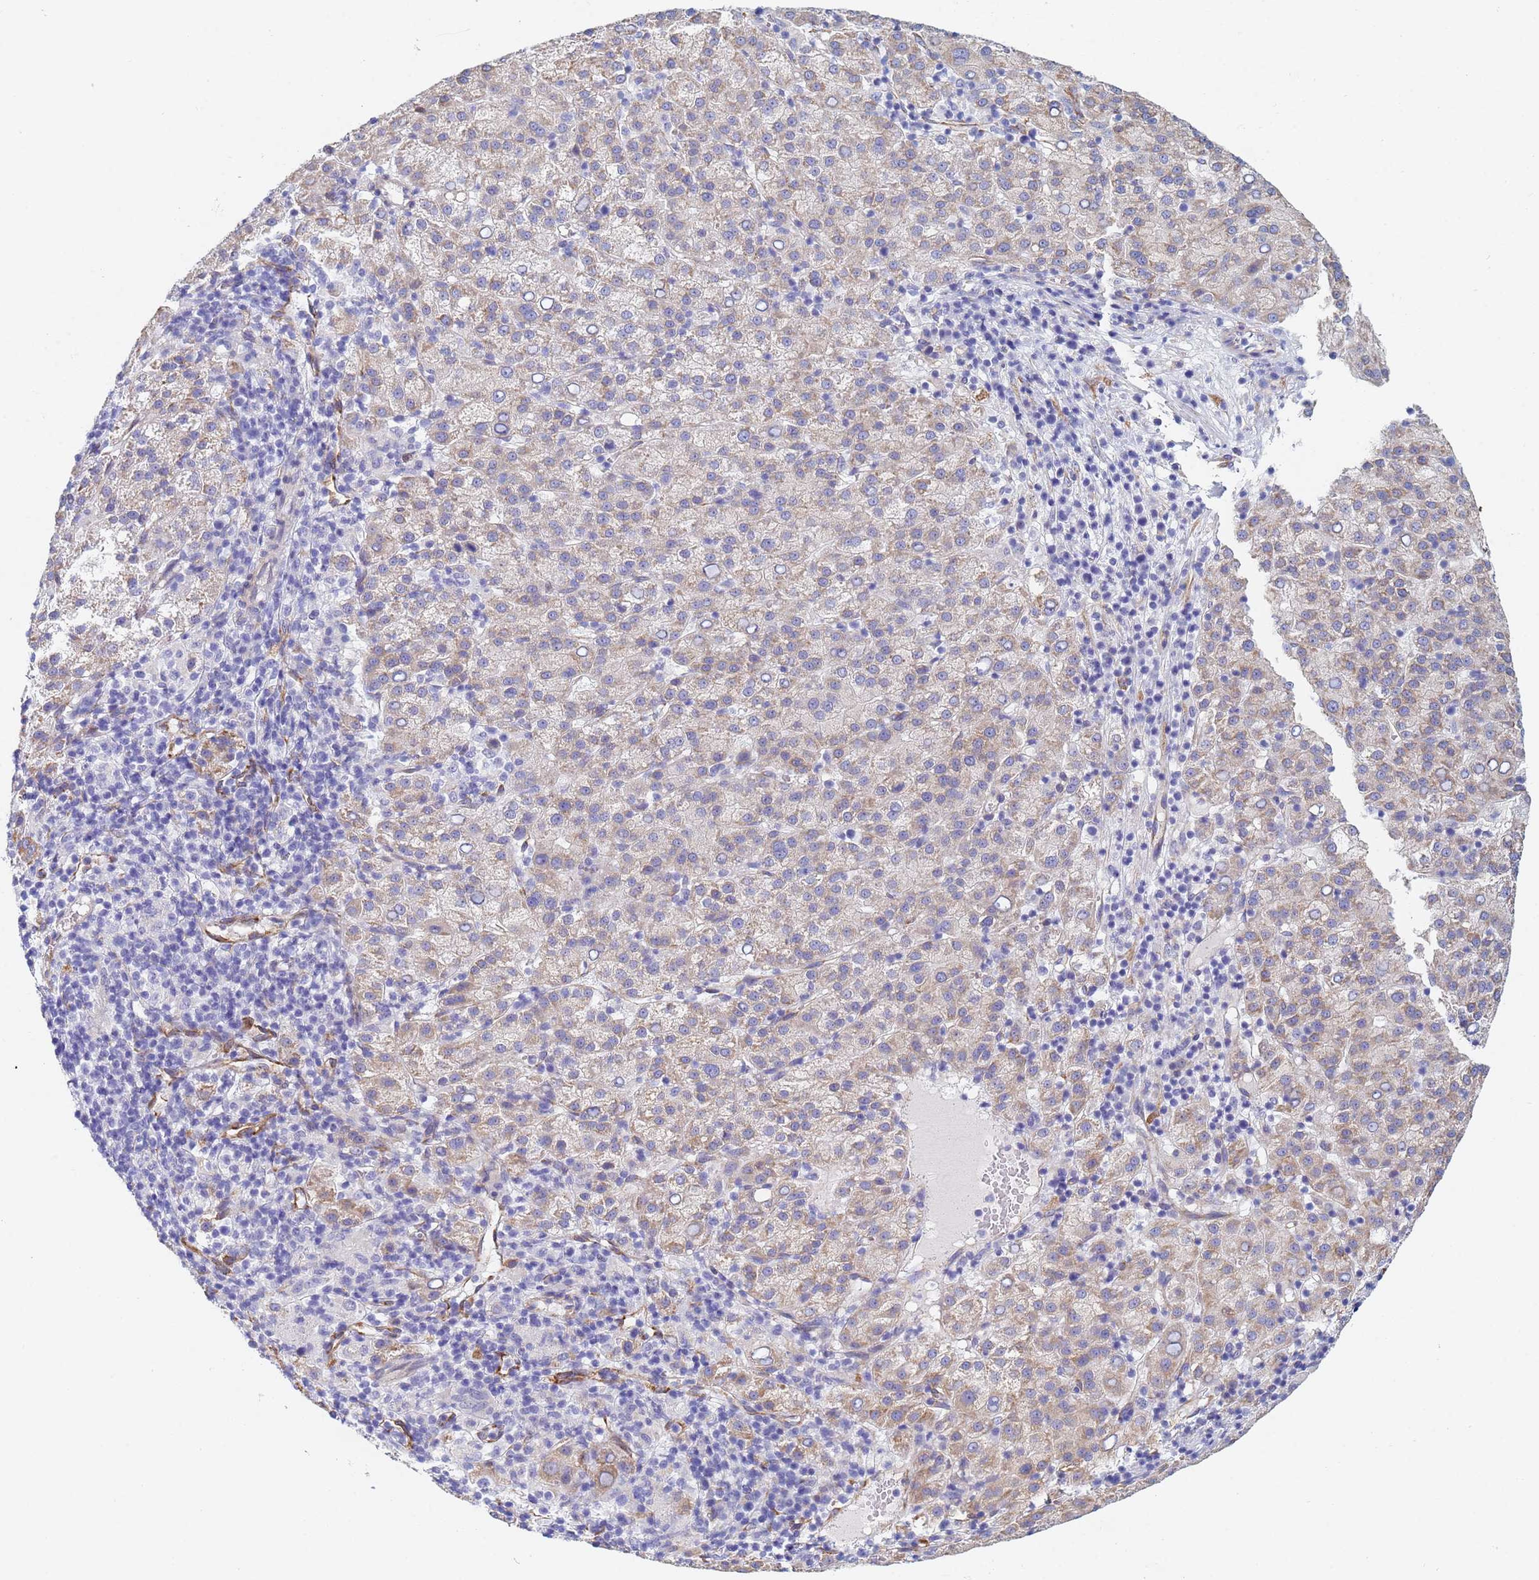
{"staining": {"intensity": "weak", "quantity": "<25%", "location": "cytoplasmic/membranous"}, "tissue": "liver cancer", "cell_type": "Tumor cells", "image_type": "cancer", "snomed": [{"axis": "morphology", "description": "Carcinoma, Hepatocellular, NOS"}, {"axis": "topography", "description": "Liver"}], "caption": "Immunohistochemical staining of human liver cancer (hepatocellular carcinoma) demonstrates no significant staining in tumor cells. (Immunohistochemistry (ihc), brightfield microscopy, high magnification).", "gene": "GDAP2", "patient": {"sex": "female", "age": 58}}